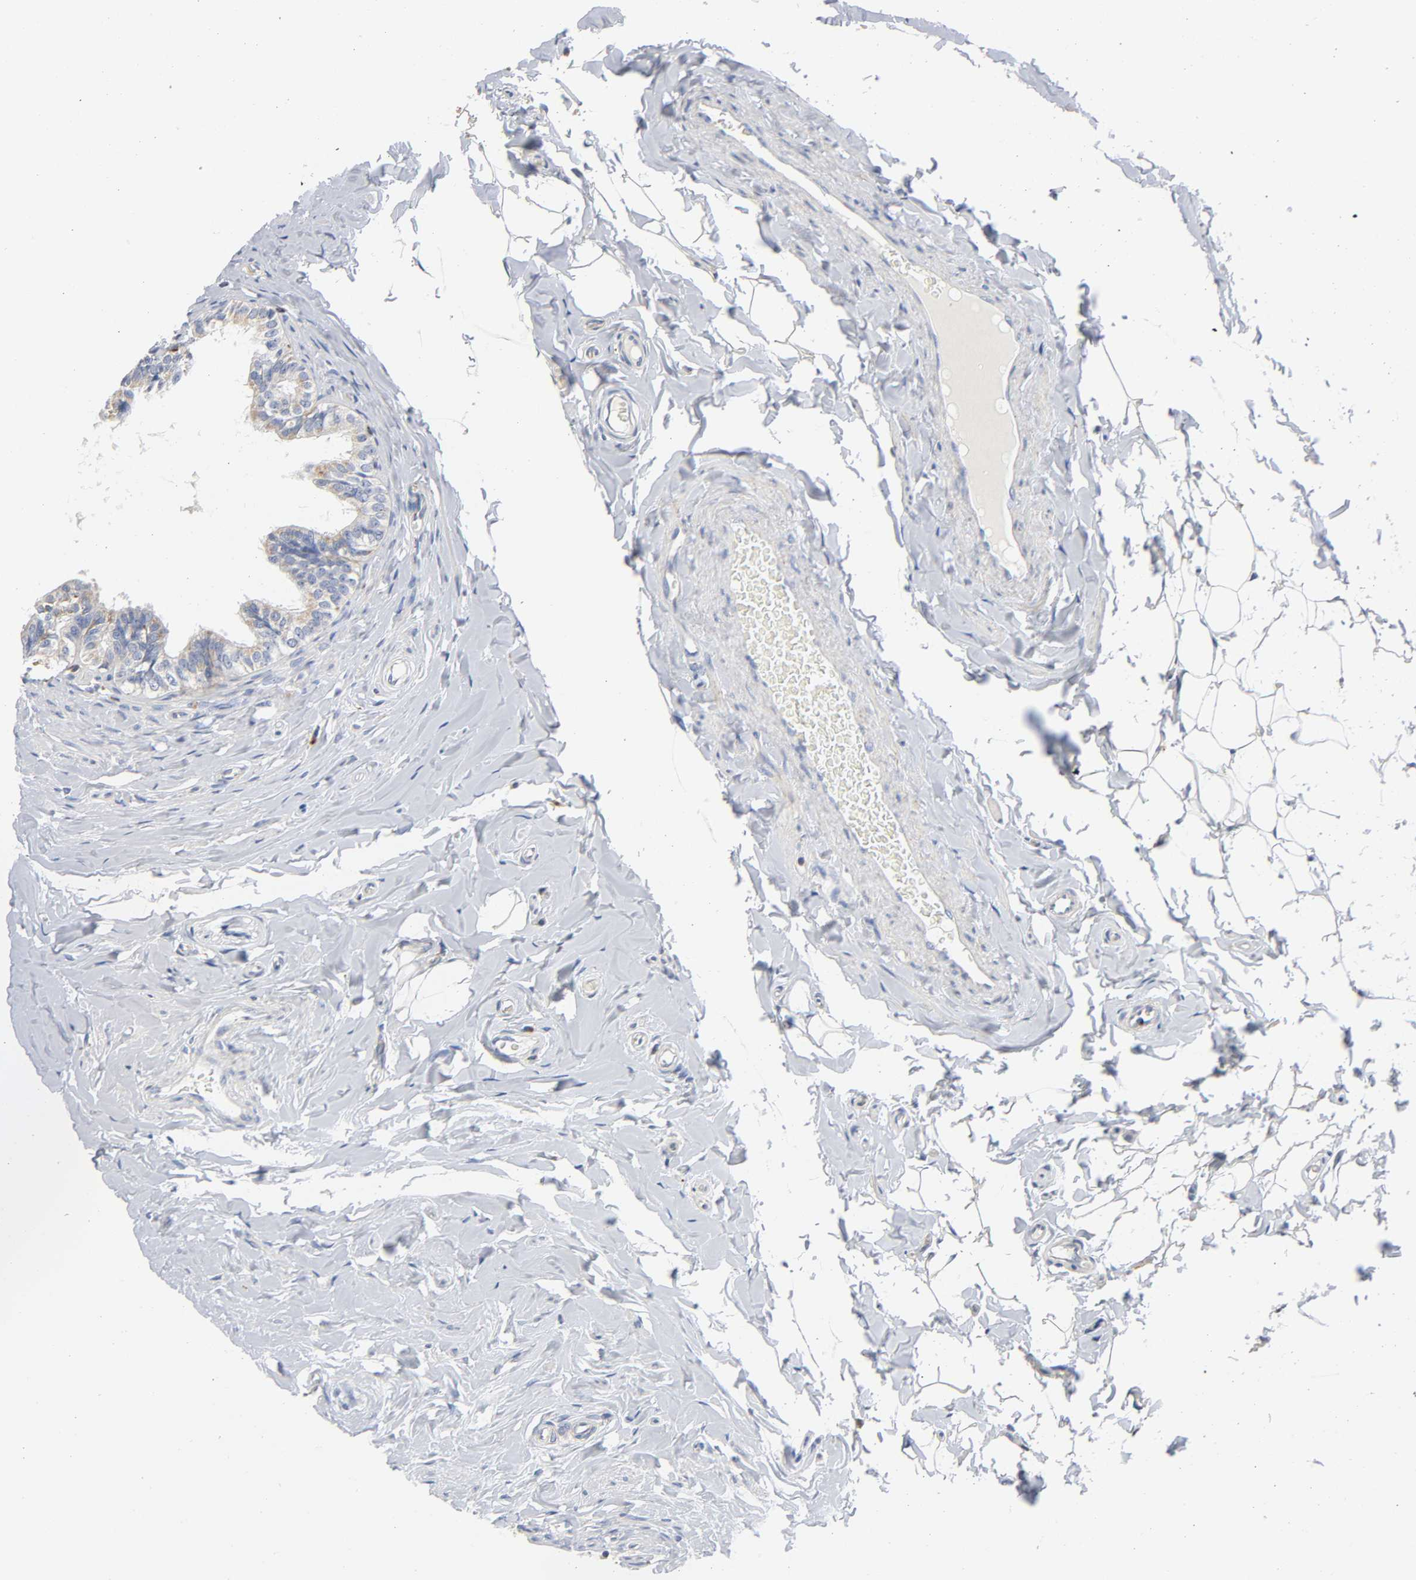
{"staining": {"intensity": "weak", "quantity": ">75%", "location": "cytoplasmic/membranous"}, "tissue": "epididymis", "cell_type": "Glandular cells", "image_type": "normal", "snomed": [{"axis": "morphology", "description": "Normal tissue, NOS"}, {"axis": "topography", "description": "Epididymis"}], "caption": "Immunohistochemical staining of unremarkable human epididymis exhibits >75% levels of weak cytoplasmic/membranous protein staining in about >75% of glandular cells. The staining is performed using DAB (3,3'-diaminobenzidine) brown chromogen to label protein expression. The nuclei are counter-stained blue using hematoxylin.", "gene": "BAK1", "patient": {"sex": "male", "age": 26}}